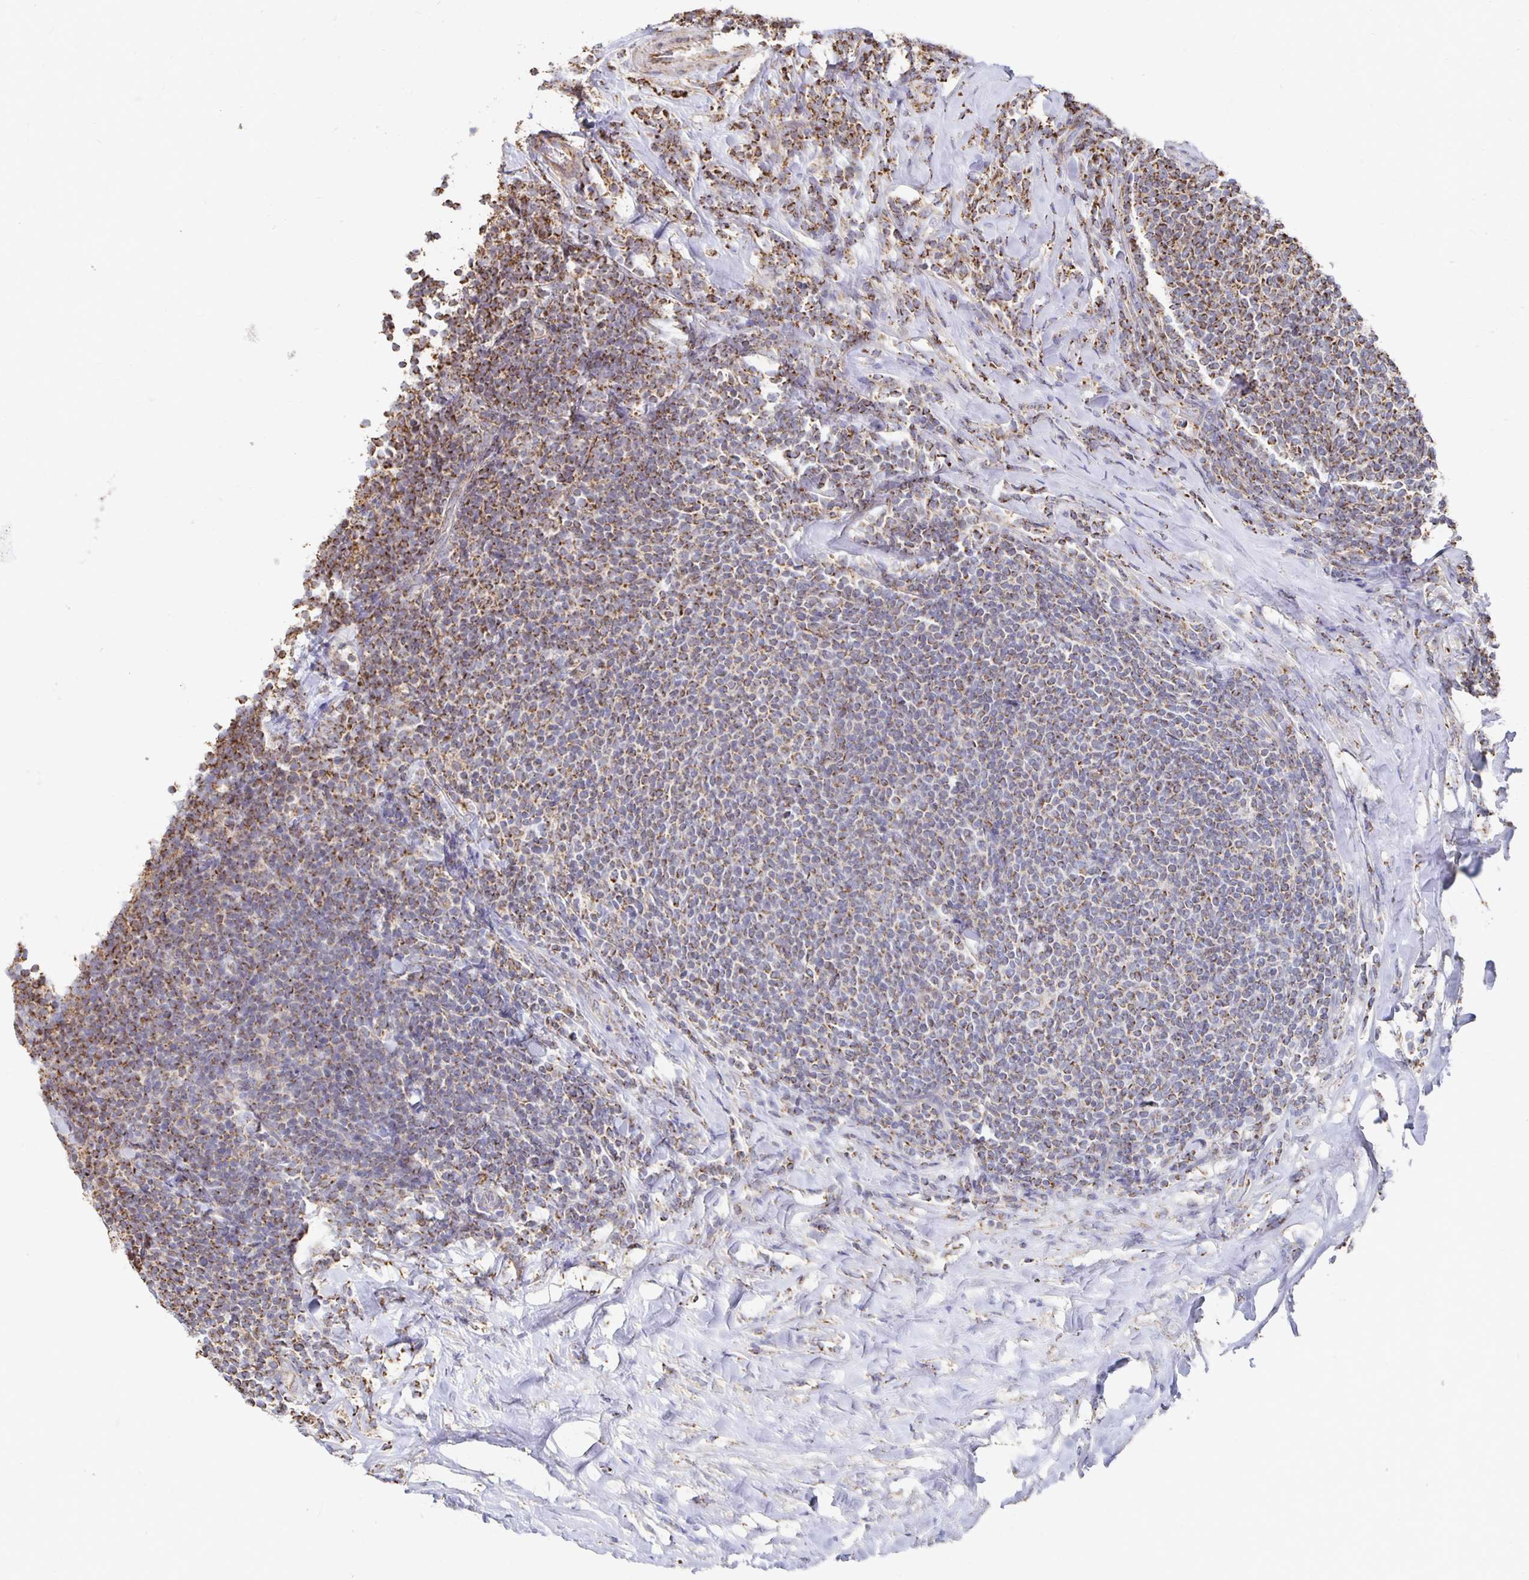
{"staining": {"intensity": "moderate", "quantity": "25%-75%", "location": "cytoplasmic/membranous"}, "tissue": "lymphoma", "cell_type": "Tumor cells", "image_type": "cancer", "snomed": [{"axis": "morphology", "description": "Malignant lymphoma, non-Hodgkin's type, Low grade"}, {"axis": "topography", "description": "Lymph node"}], "caption": "Protein analysis of lymphoma tissue reveals moderate cytoplasmic/membranous positivity in approximately 25%-75% of tumor cells. The staining was performed using DAB, with brown indicating positive protein expression. Nuclei are stained blue with hematoxylin.", "gene": "NKX2-8", "patient": {"sex": "male", "age": 52}}